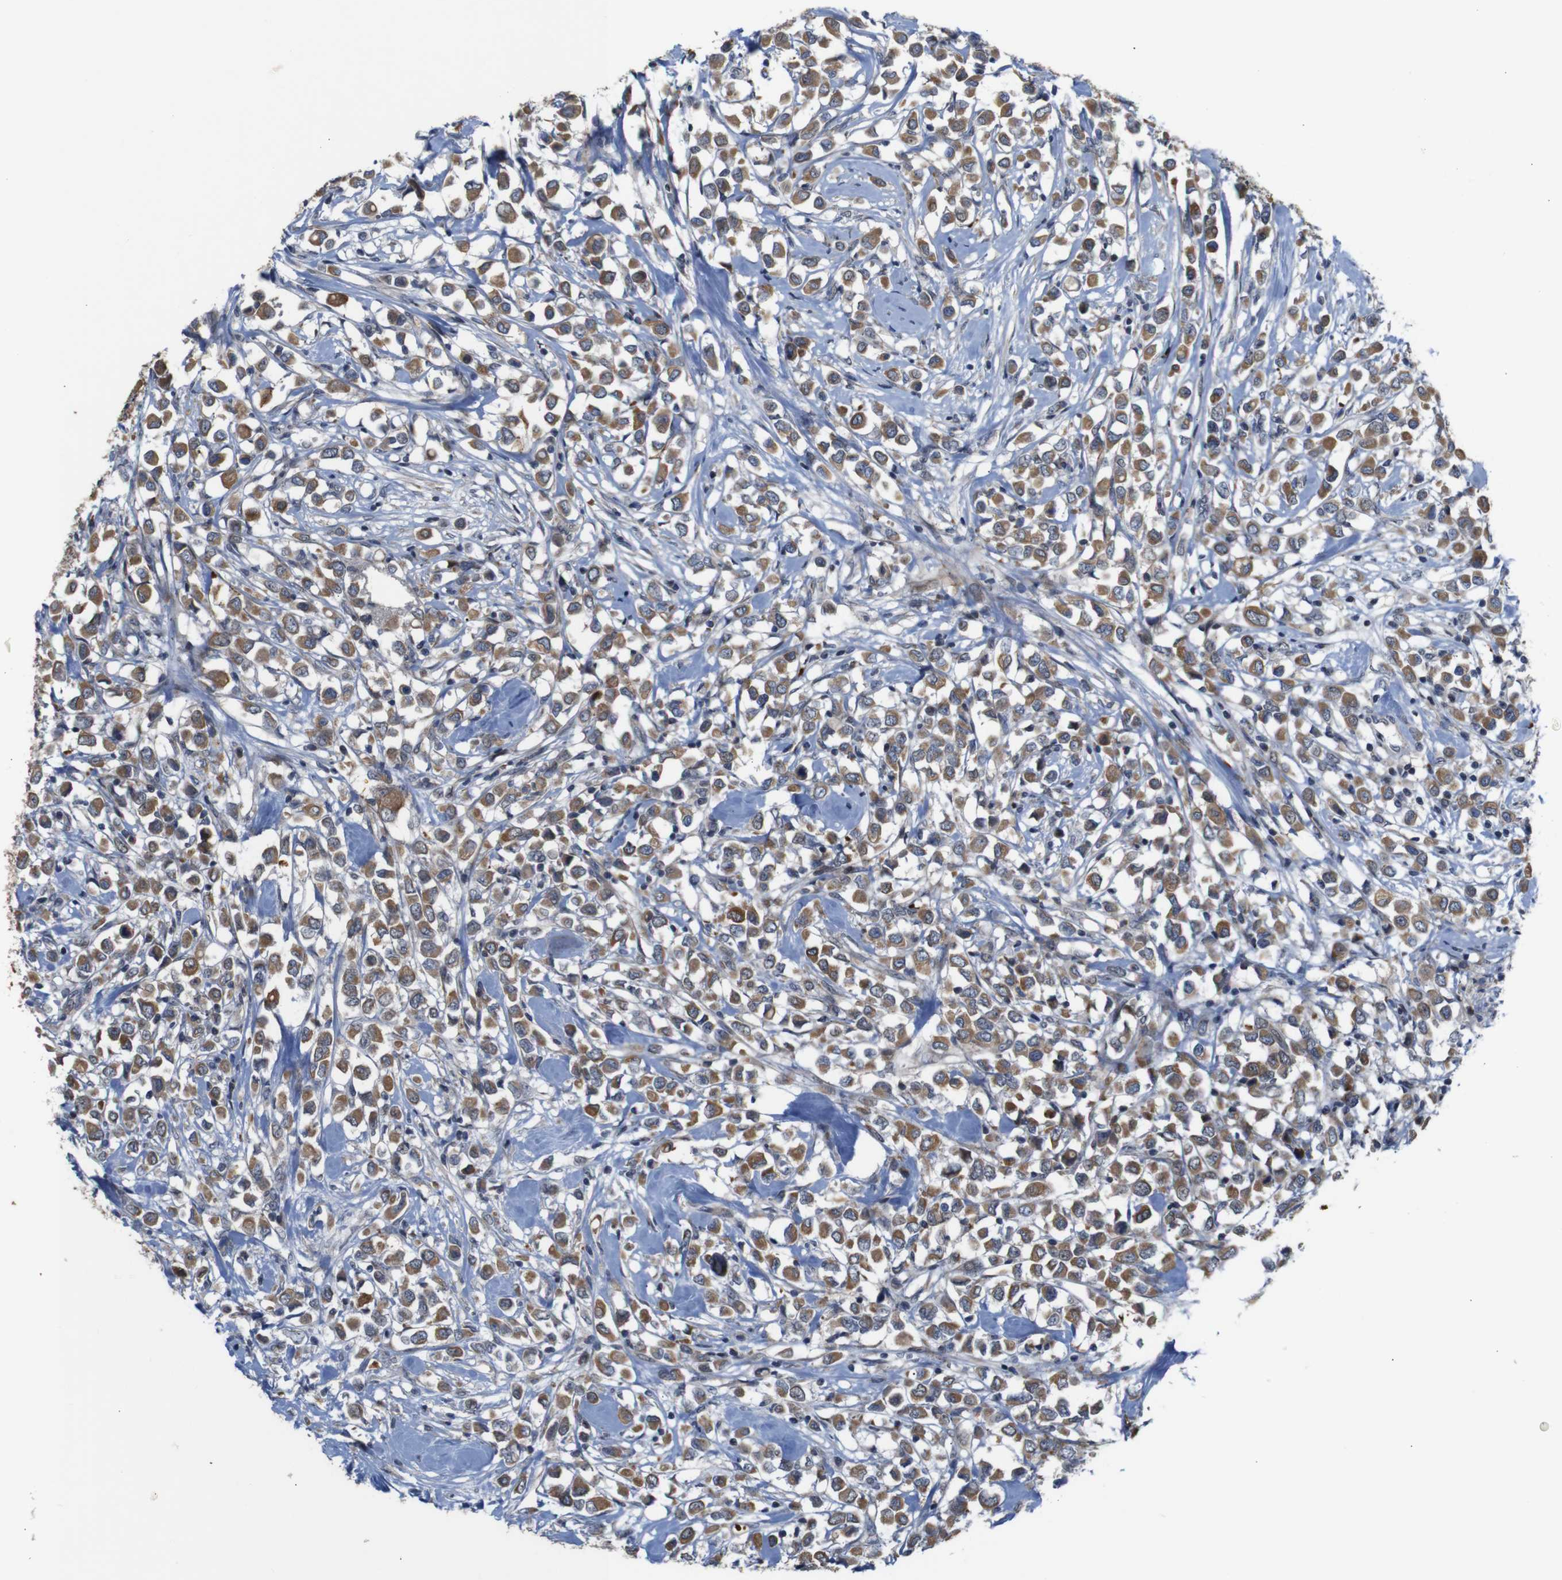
{"staining": {"intensity": "moderate", "quantity": ">75%", "location": "cytoplasmic/membranous"}, "tissue": "breast cancer", "cell_type": "Tumor cells", "image_type": "cancer", "snomed": [{"axis": "morphology", "description": "Duct carcinoma"}, {"axis": "topography", "description": "Breast"}], "caption": "Moderate cytoplasmic/membranous protein positivity is present in approximately >75% of tumor cells in breast cancer. The staining was performed using DAB (3,3'-diaminobenzidine), with brown indicating positive protein expression. Nuclei are stained blue with hematoxylin.", "gene": "ATP7B", "patient": {"sex": "female", "age": 61}}